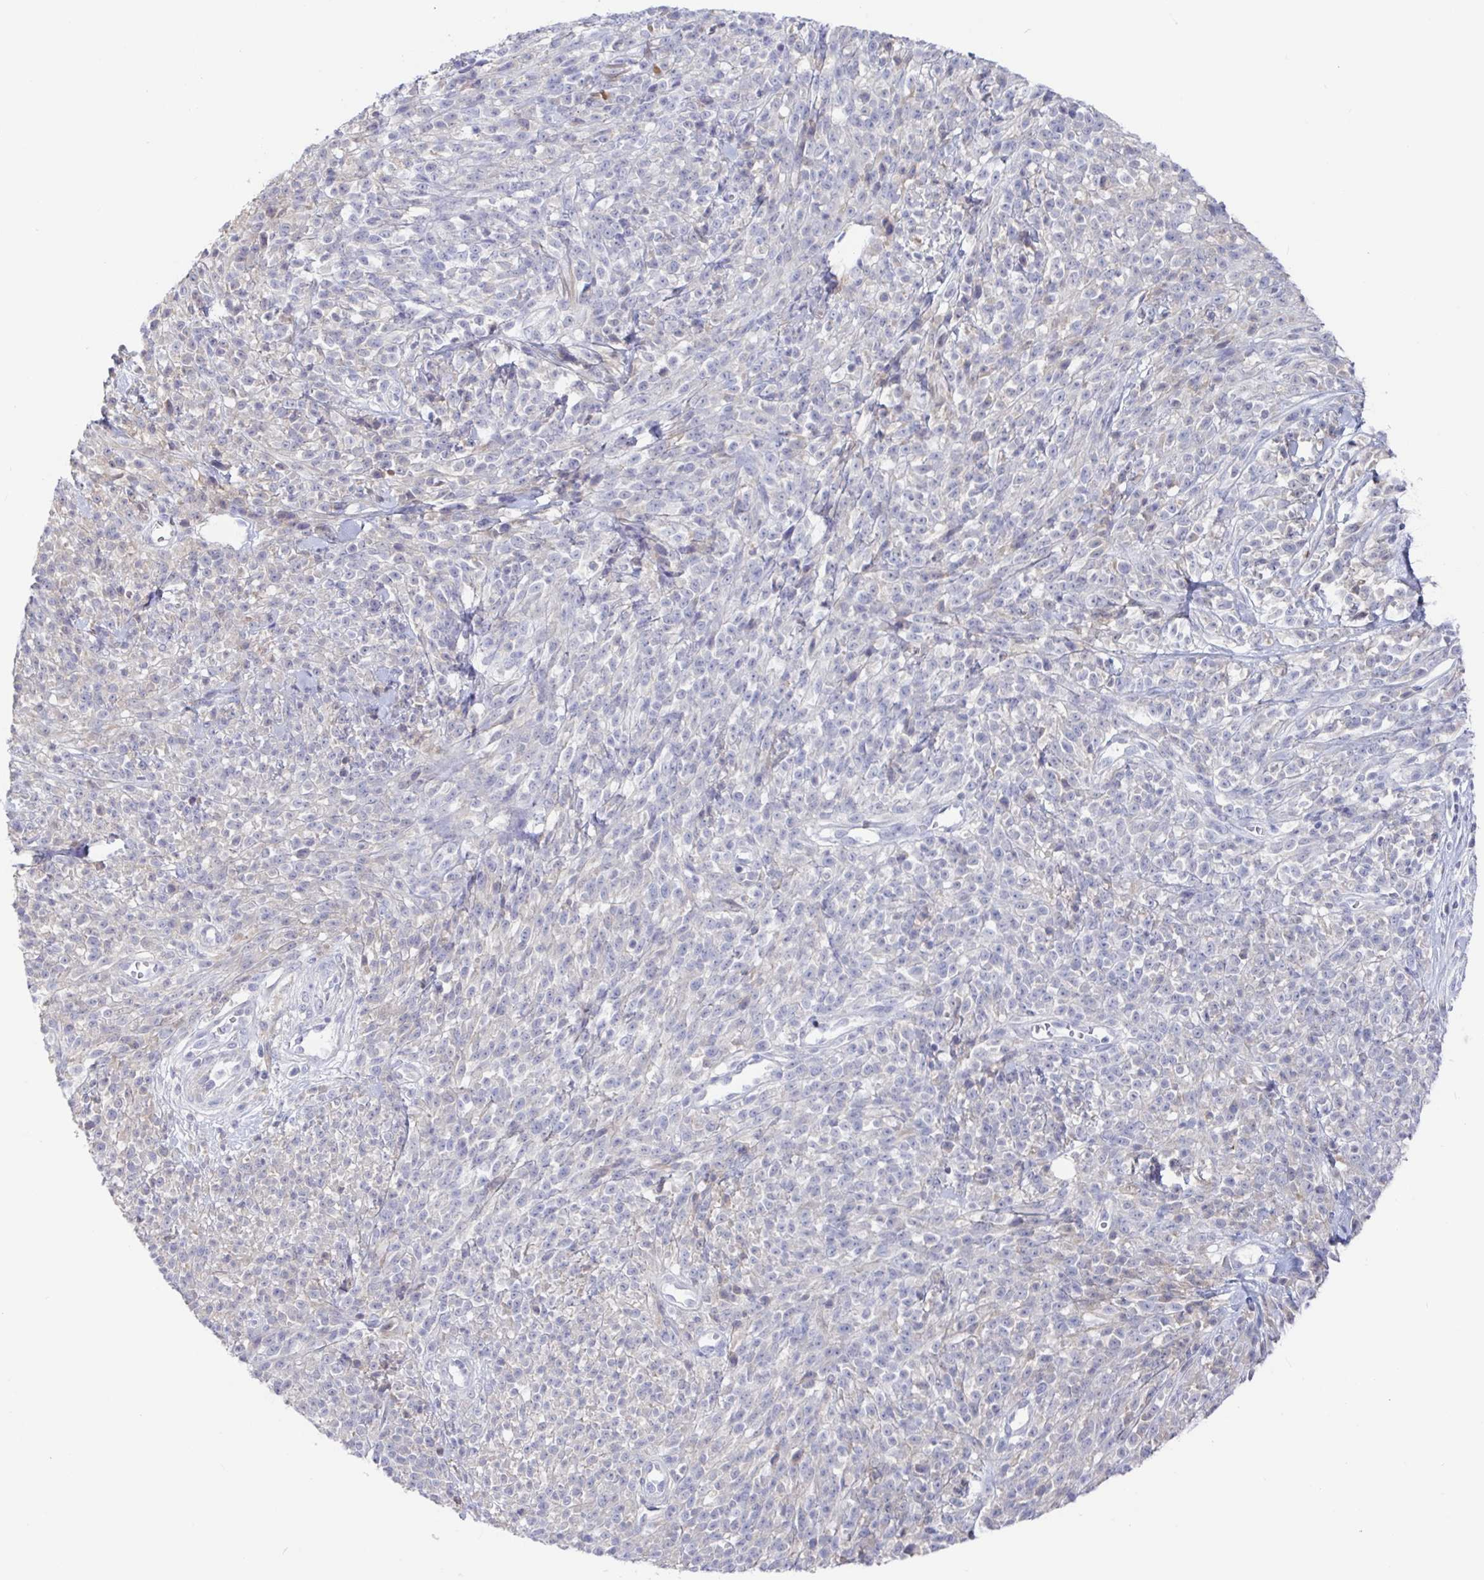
{"staining": {"intensity": "negative", "quantity": "none", "location": "none"}, "tissue": "melanoma", "cell_type": "Tumor cells", "image_type": "cancer", "snomed": [{"axis": "morphology", "description": "Malignant melanoma, NOS"}, {"axis": "topography", "description": "Skin"}, {"axis": "topography", "description": "Skin of trunk"}], "caption": "Immunohistochemical staining of malignant melanoma shows no significant positivity in tumor cells.", "gene": "GPR148", "patient": {"sex": "male", "age": 74}}